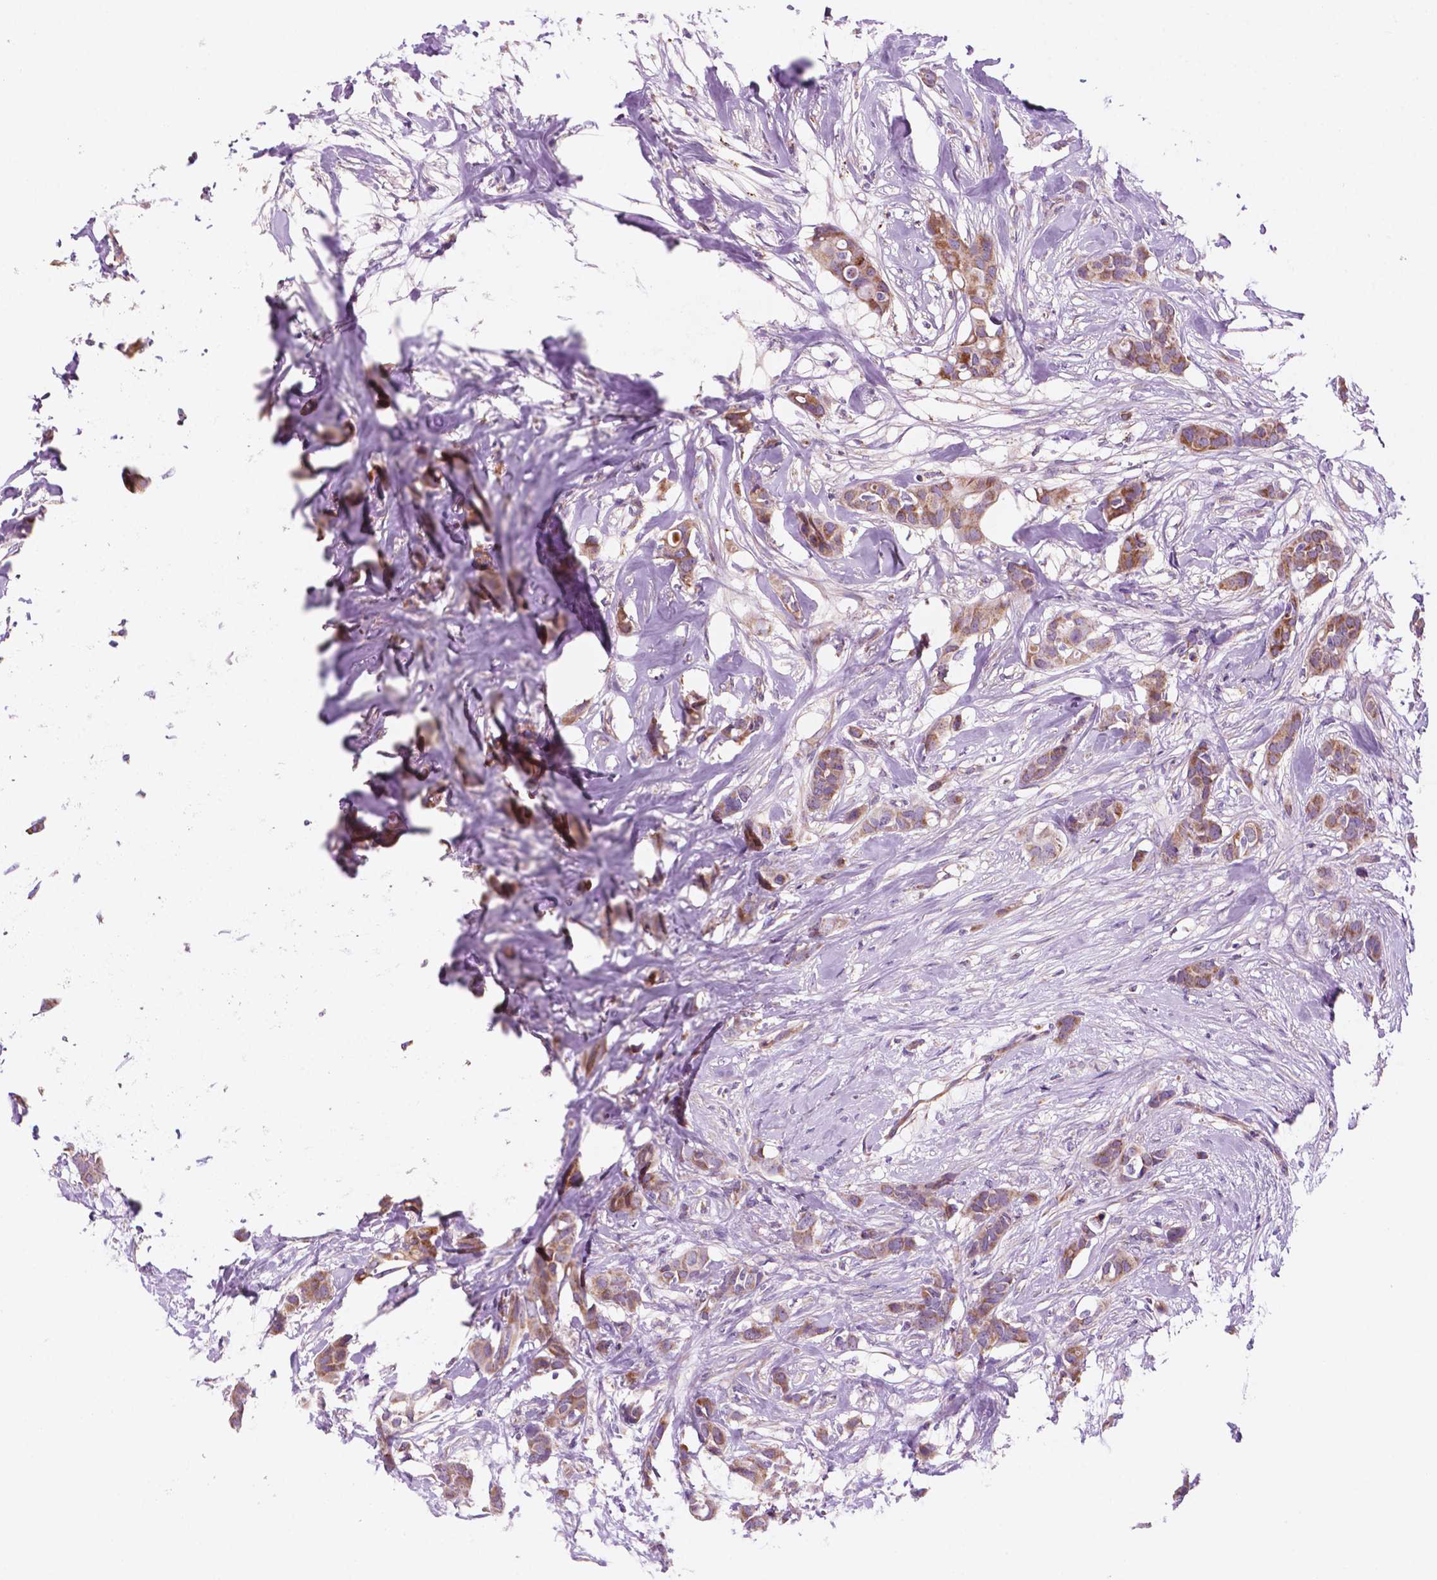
{"staining": {"intensity": "moderate", "quantity": ">75%", "location": "cytoplasmic/membranous"}, "tissue": "breast cancer", "cell_type": "Tumor cells", "image_type": "cancer", "snomed": [{"axis": "morphology", "description": "Duct carcinoma"}, {"axis": "topography", "description": "Breast"}], "caption": "Tumor cells display moderate cytoplasmic/membranous positivity in about >75% of cells in breast intraductal carcinoma.", "gene": "GEMIN4", "patient": {"sex": "female", "age": 62}}